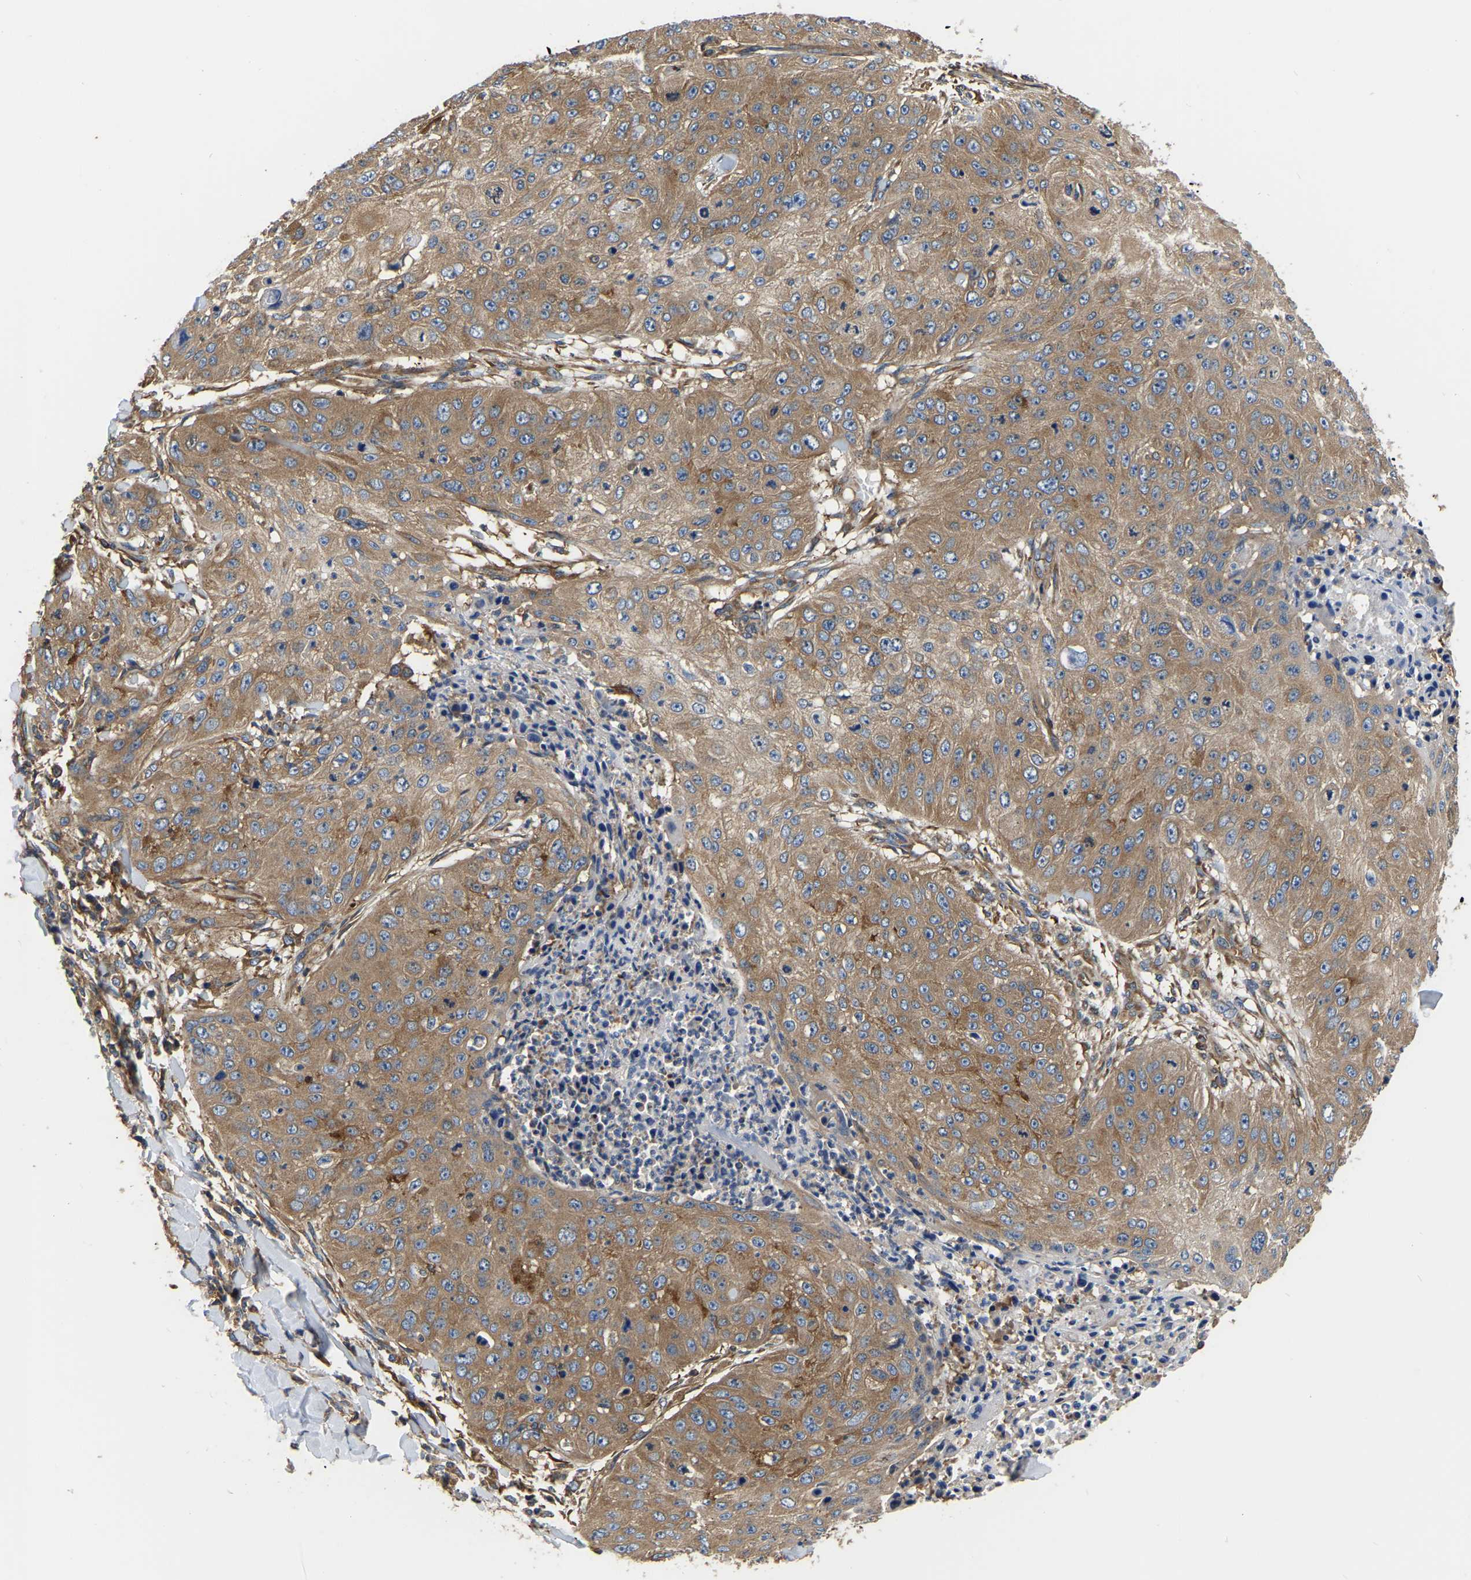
{"staining": {"intensity": "moderate", "quantity": ">75%", "location": "cytoplasmic/membranous"}, "tissue": "skin cancer", "cell_type": "Tumor cells", "image_type": "cancer", "snomed": [{"axis": "morphology", "description": "Squamous cell carcinoma, NOS"}, {"axis": "topography", "description": "Skin"}], "caption": "DAB (3,3'-diaminobenzidine) immunohistochemical staining of skin cancer shows moderate cytoplasmic/membranous protein expression in about >75% of tumor cells.", "gene": "GARS1", "patient": {"sex": "female", "age": 80}}